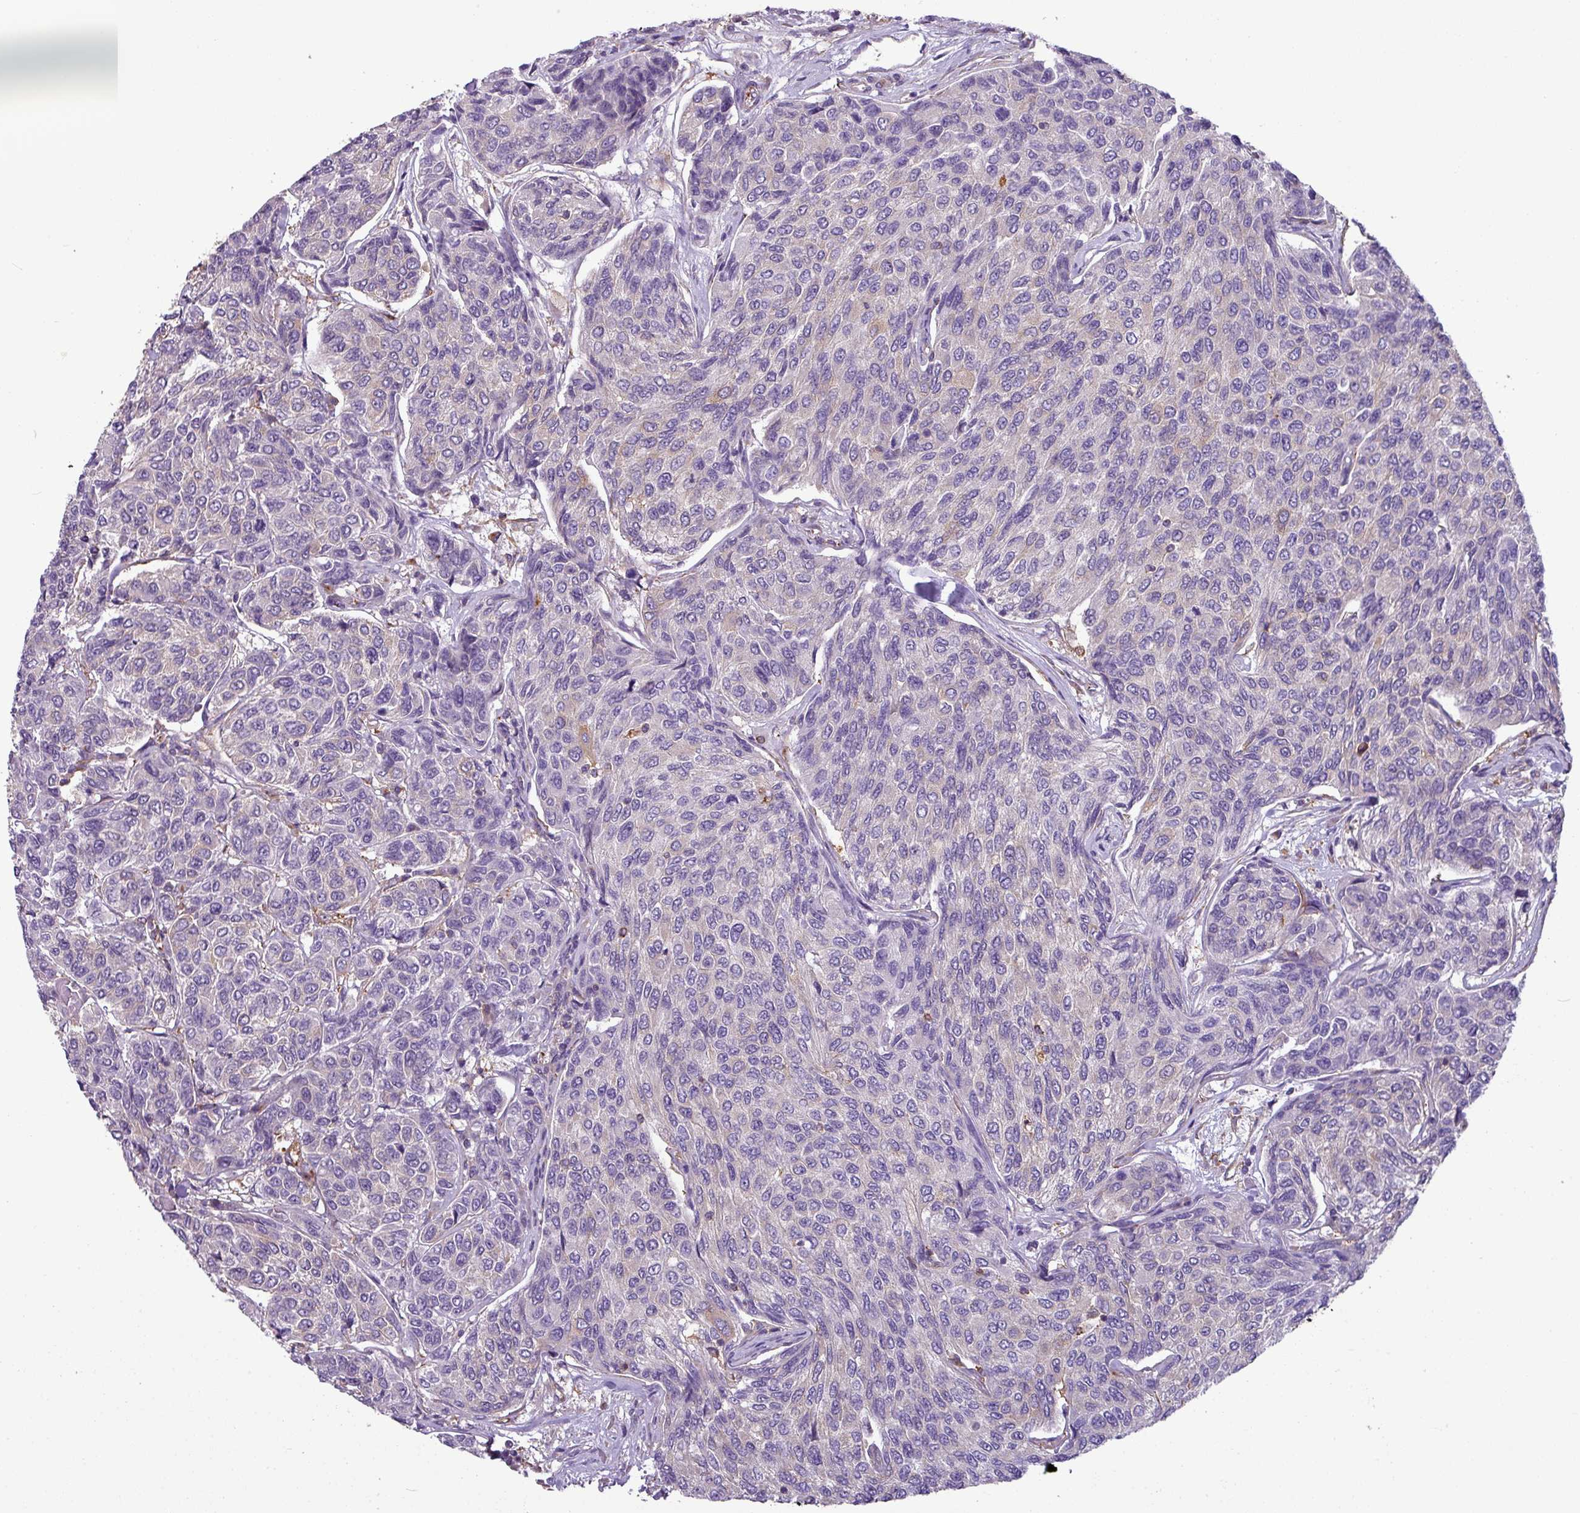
{"staining": {"intensity": "negative", "quantity": "none", "location": "none"}, "tissue": "breast cancer", "cell_type": "Tumor cells", "image_type": "cancer", "snomed": [{"axis": "morphology", "description": "Duct carcinoma"}, {"axis": "topography", "description": "Breast"}], "caption": "Immunohistochemistry (IHC) micrograph of breast cancer (infiltrating ductal carcinoma) stained for a protein (brown), which exhibits no staining in tumor cells.", "gene": "XNDC1N", "patient": {"sex": "female", "age": 55}}